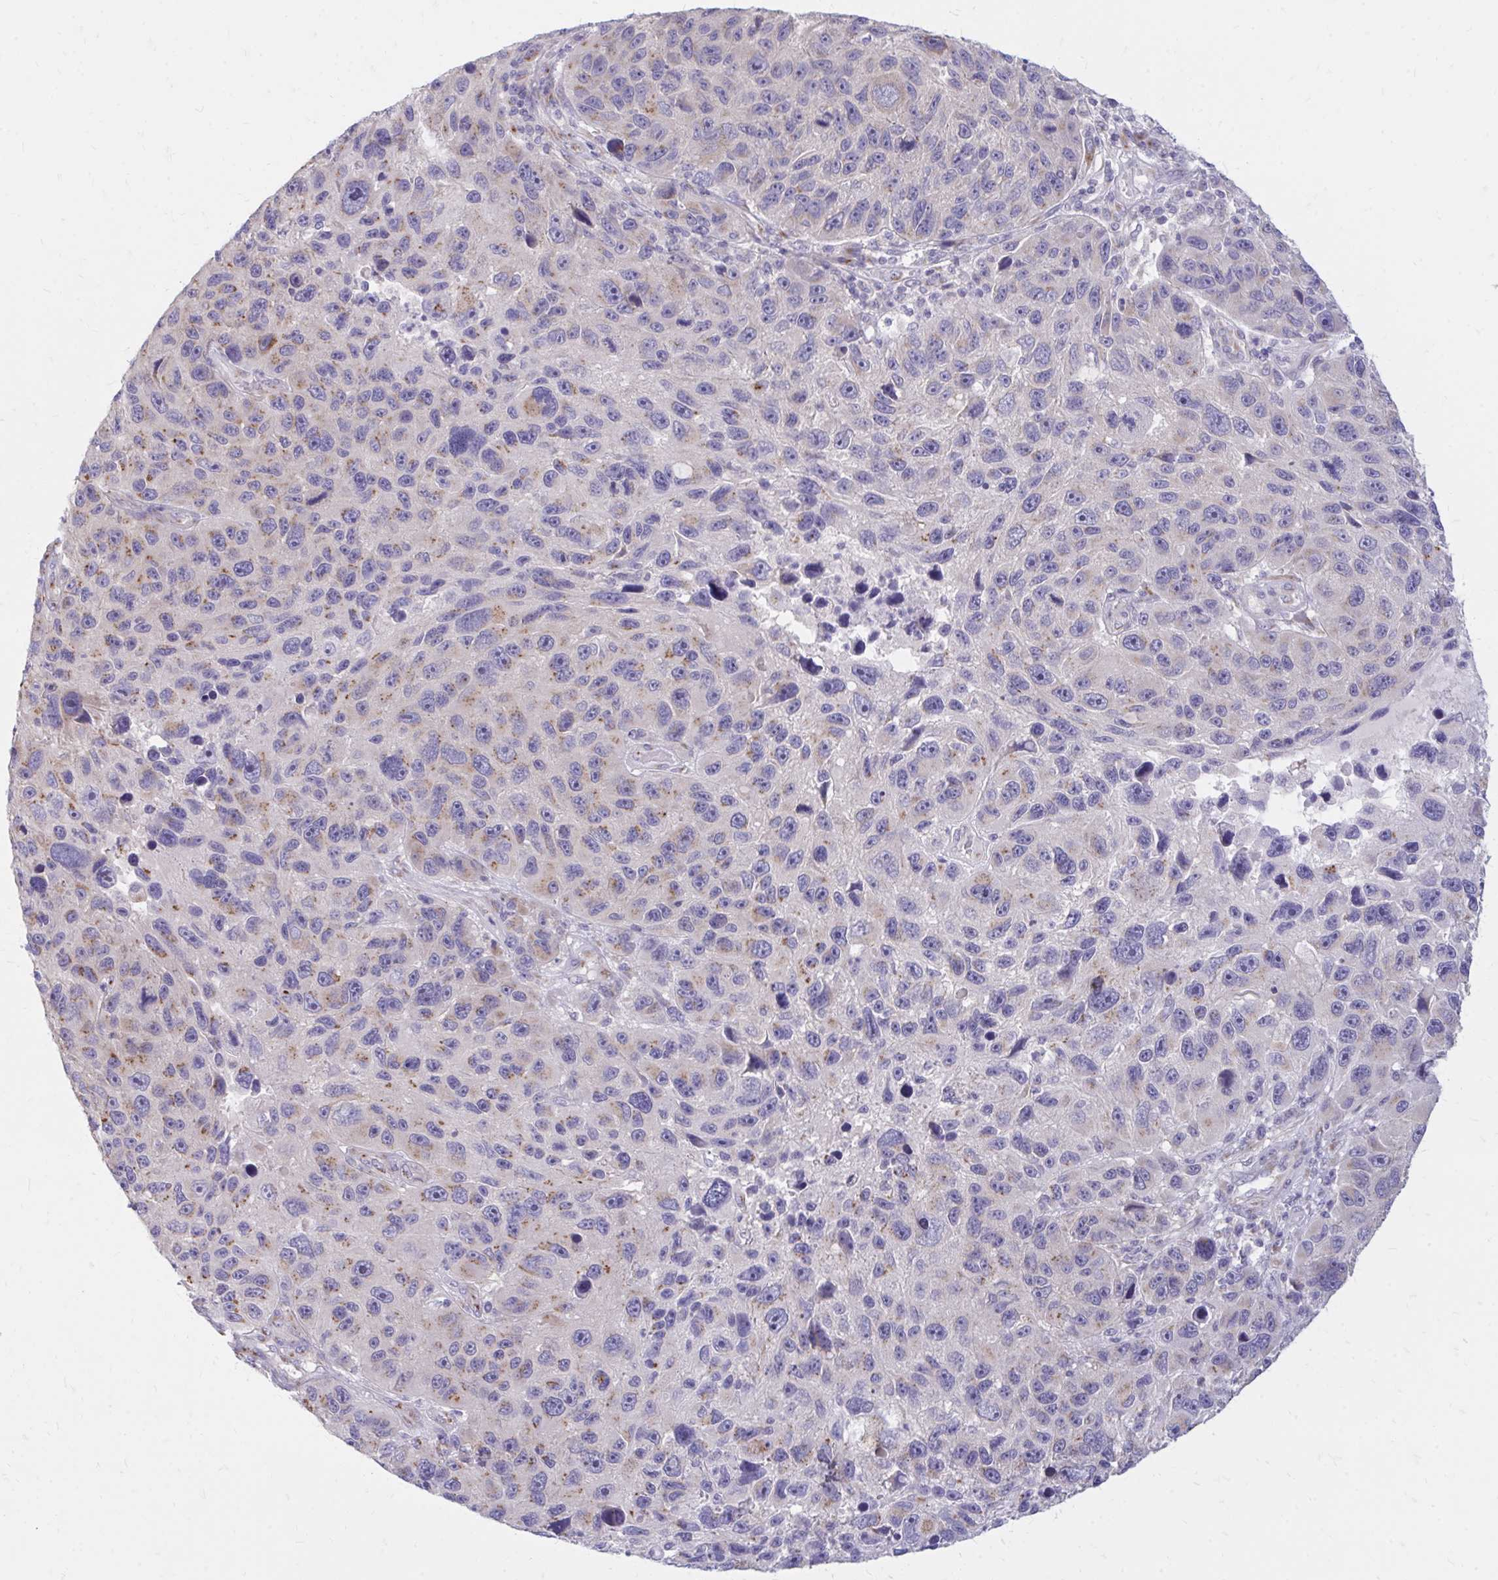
{"staining": {"intensity": "moderate", "quantity": "25%-75%", "location": "cytoplasmic/membranous"}, "tissue": "melanoma", "cell_type": "Tumor cells", "image_type": "cancer", "snomed": [{"axis": "morphology", "description": "Malignant melanoma, NOS"}, {"axis": "topography", "description": "Skin"}], "caption": "Melanoma was stained to show a protein in brown. There is medium levels of moderate cytoplasmic/membranous expression in about 25%-75% of tumor cells. (DAB (3,3'-diaminobenzidine) IHC, brown staining for protein, blue staining for nuclei).", "gene": "RAB6B", "patient": {"sex": "male", "age": 53}}